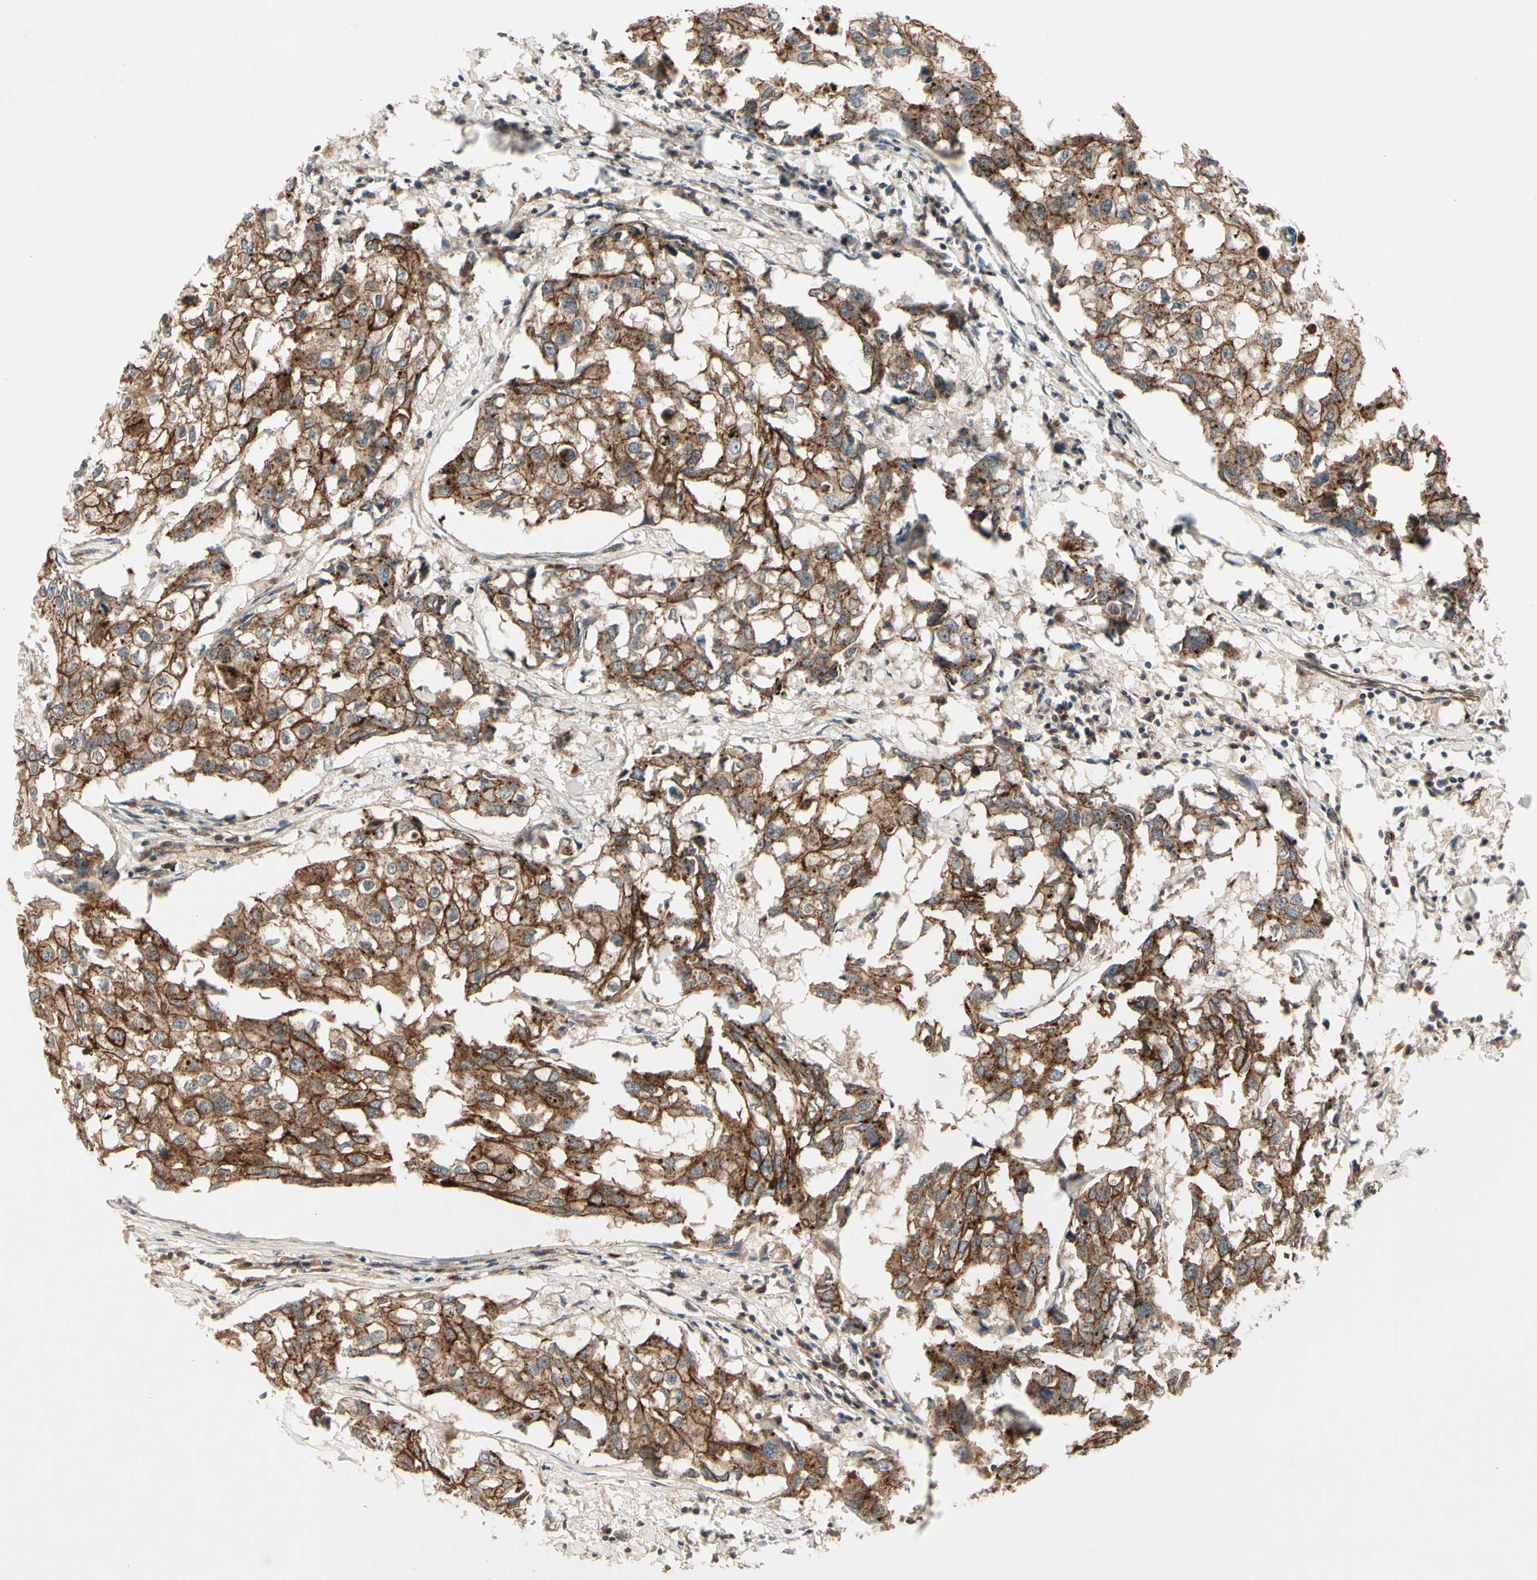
{"staining": {"intensity": "strong", "quantity": ">75%", "location": "cytoplasmic/membranous"}, "tissue": "breast cancer", "cell_type": "Tumor cells", "image_type": "cancer", "snomed": [{"axis": "morphology", "description": "Duct carcinoma"}, {"axis": "topography", "description": "Breast"}], "caption": "Immunohistochemistry (IHC) micrograph of neoplastic tissue: human breast cancer (intraductal carcinoma) stained using immunohistochemistry (IHC) shows high levels of strong protein expression localized specifically in the cytoplasmic/membranous of tumor cells, appearing as a cytoplasmic/membranous brown color.", "gene": "FLOT1", "patient": {"sex": "female", "age": 27}}